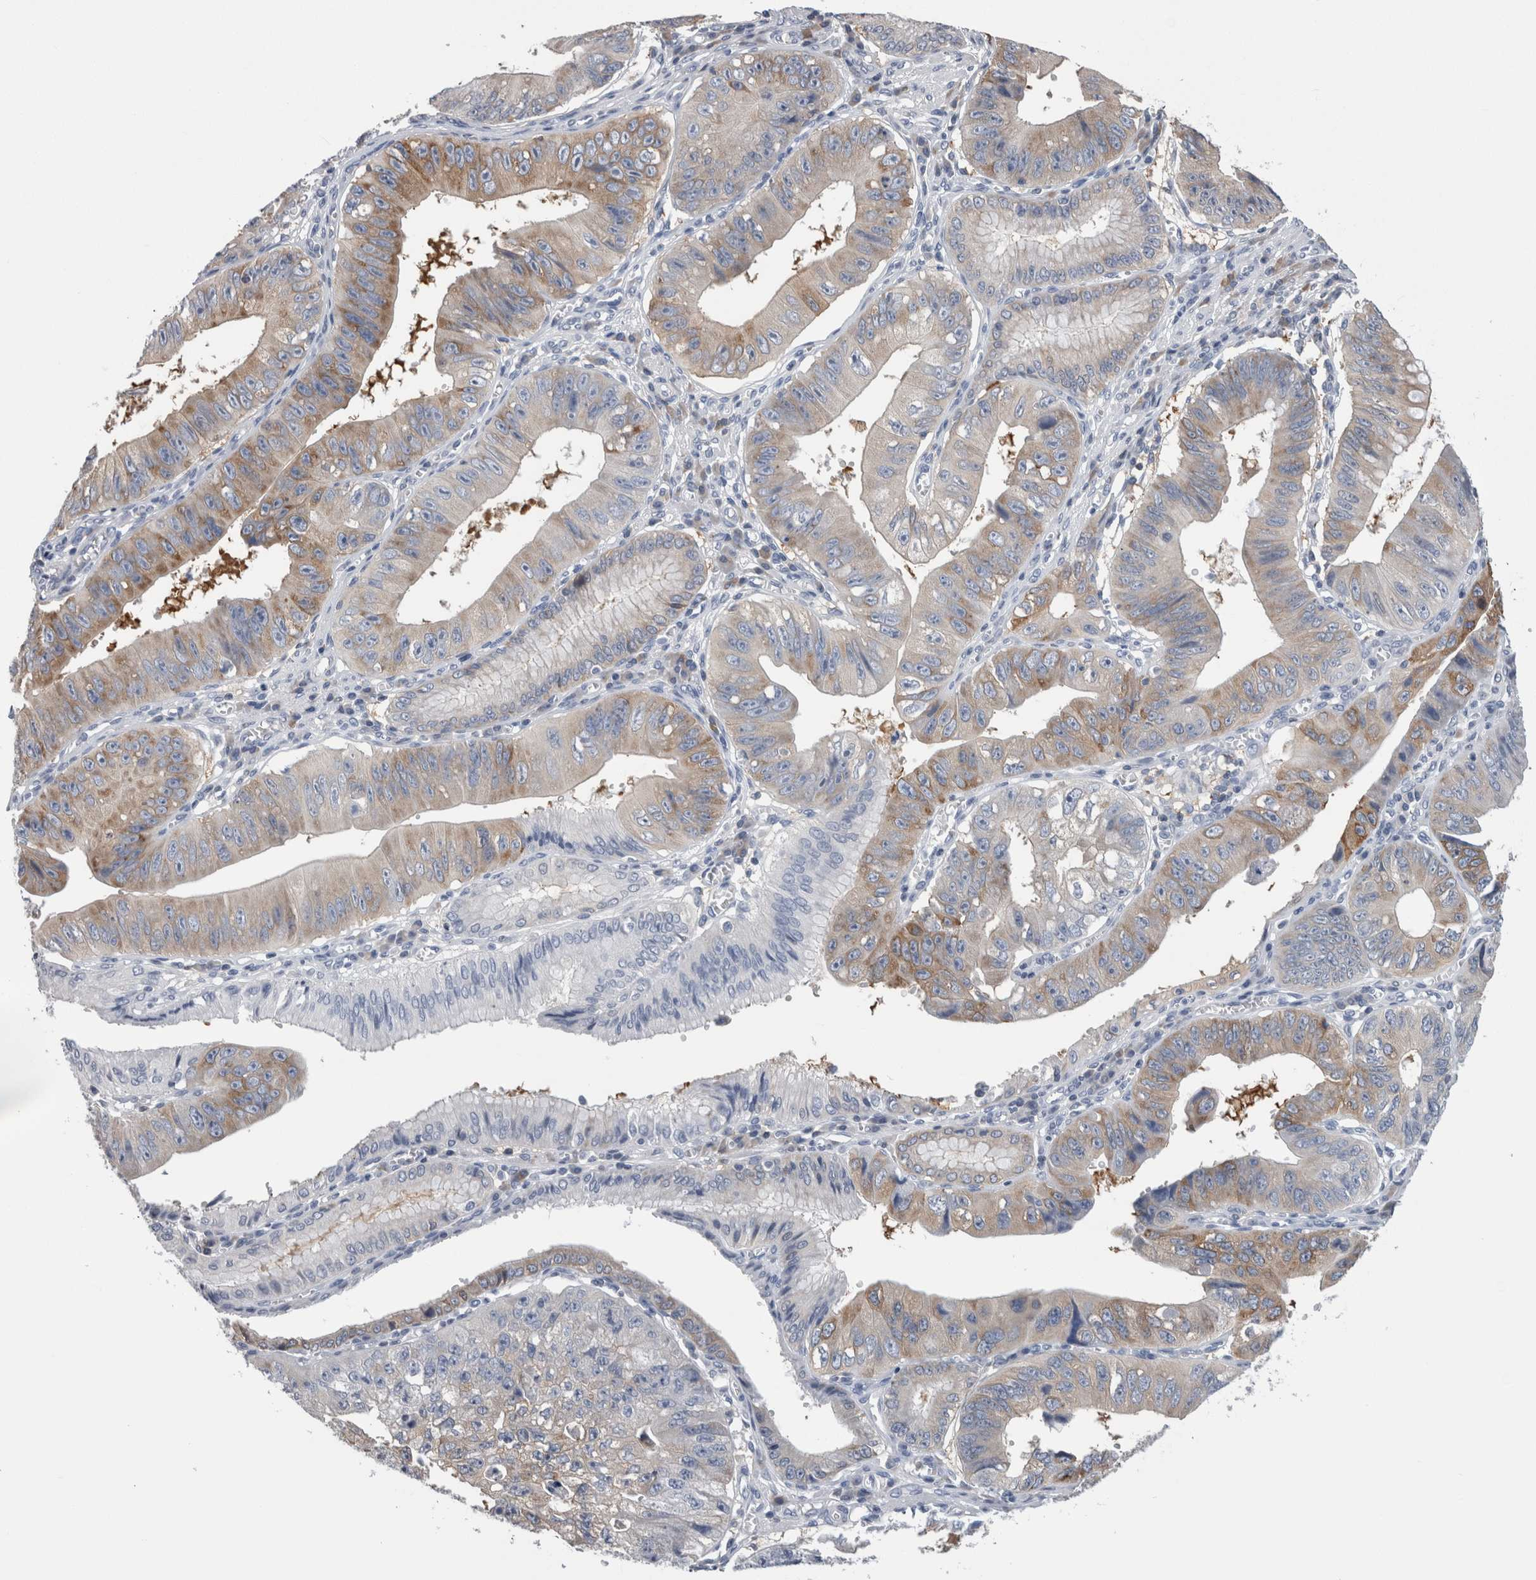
{"staining": {"intensity": "moderate", "quantity": "25%-75%", "location": "cytoplasmic/membranous"}, "tissue": "stomach cancer", "cell_type": "Tumor cells", "image_type": "cancer", "snomed": [{"axis": "morphology", "description": "Adenocarcinoma, NOS"}, {"axis": "topography", "description": "Stomach"}], "caption": "Immunohistochemistry of human stomach cancer exhibits medium levels of moderate cytoplasmic/membranous expression in approximately 25%-75% of tumor cells.", "gene": "DCTN6", "patient": {"sex": "male", "age": 59}}